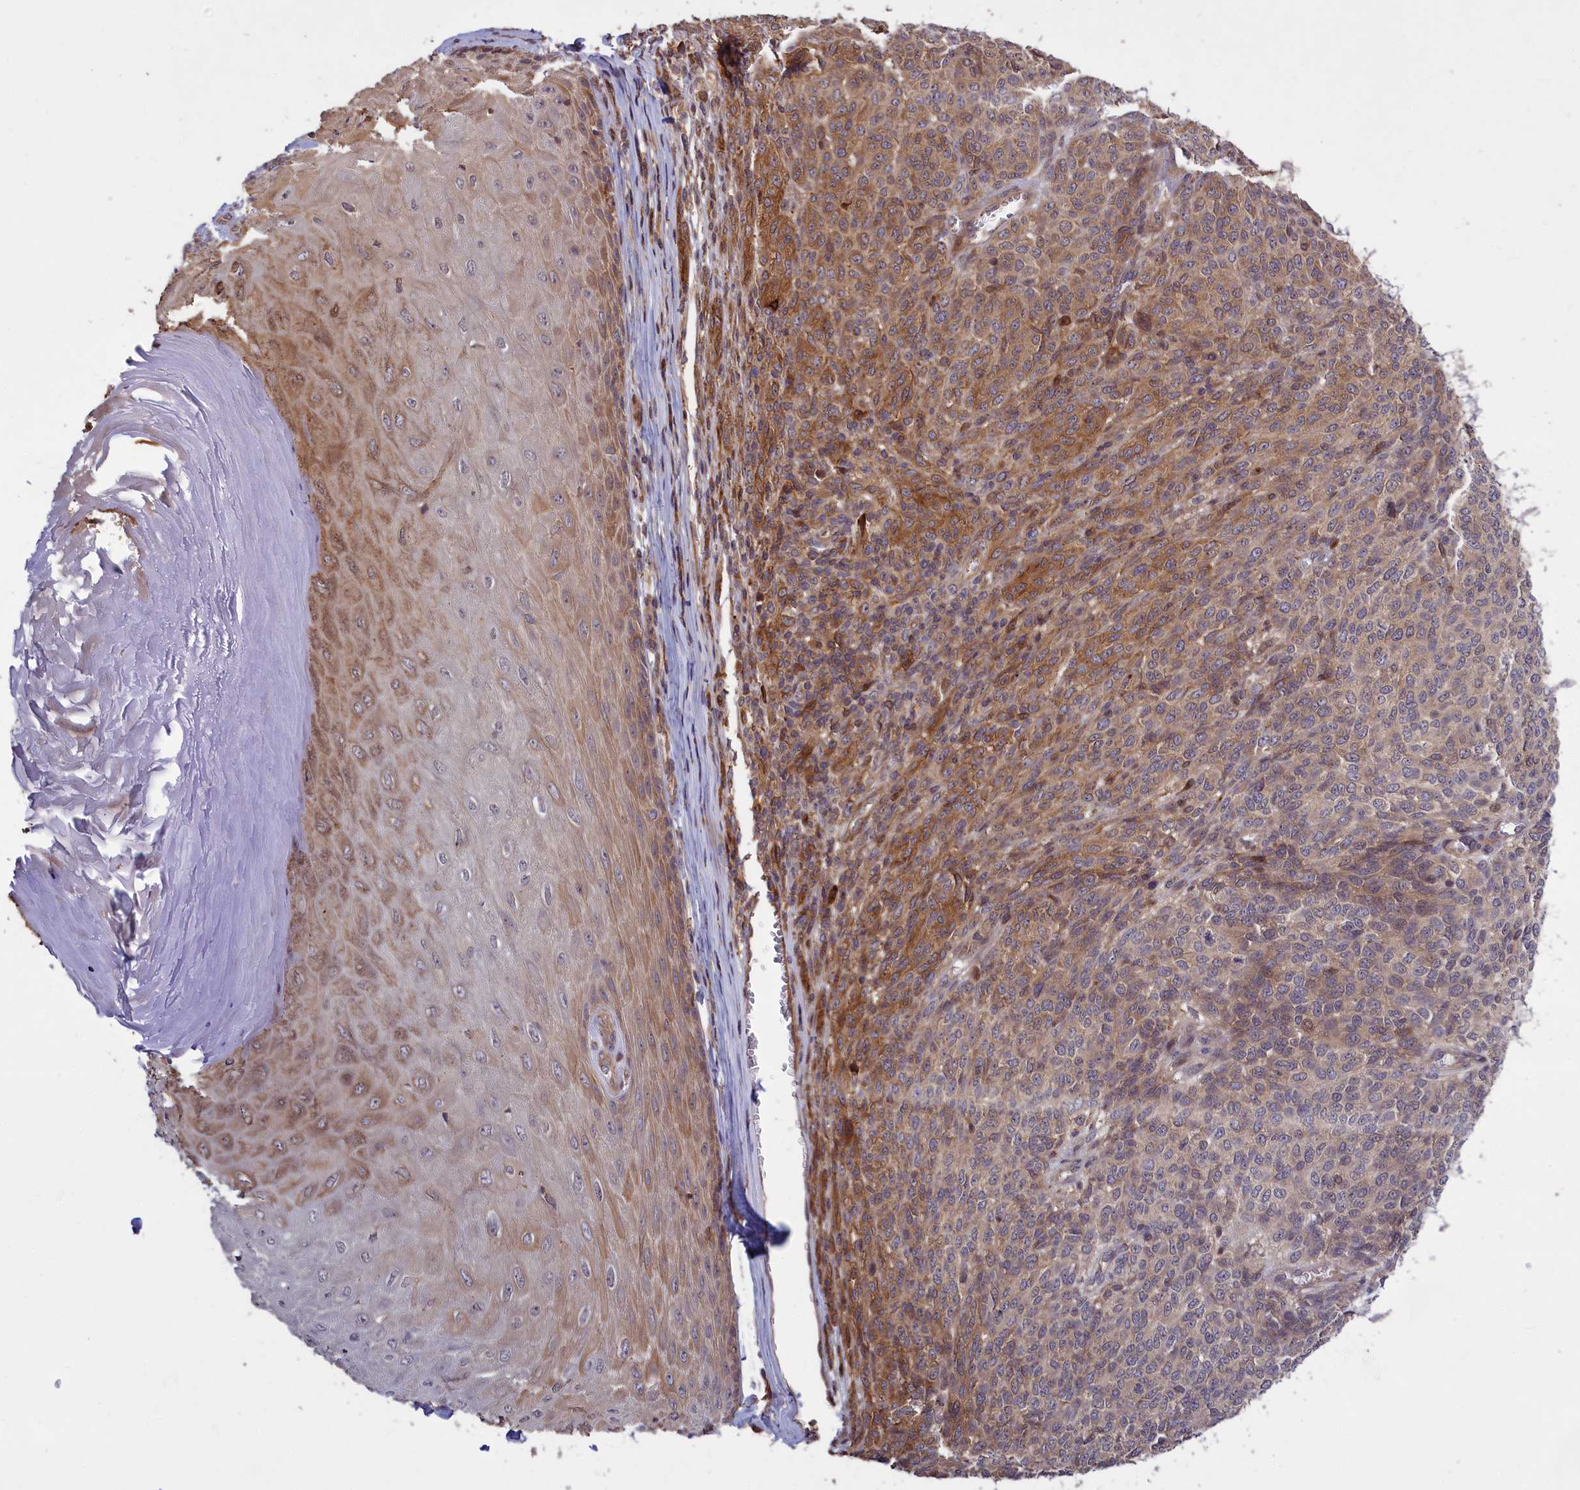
{"staining": {"intensity": "moderate", "quantity": "25%-75%", "location": "cytoplasmic/membranous"}, "tissue": "melanoma", "cell_type": "Tumor cells", "image_type": "cancer", "snomed": [{"axis": "morphology", "description": "Malignant melanoma, NOS"}, {"axis": "topography", "description": "Skin"}], "caption": "Melanoma stained with a protein marker exhibits moderate staining in tumor cells.", "gene": "DENND1B", "patient": {"sex": "male", "age": 49}}